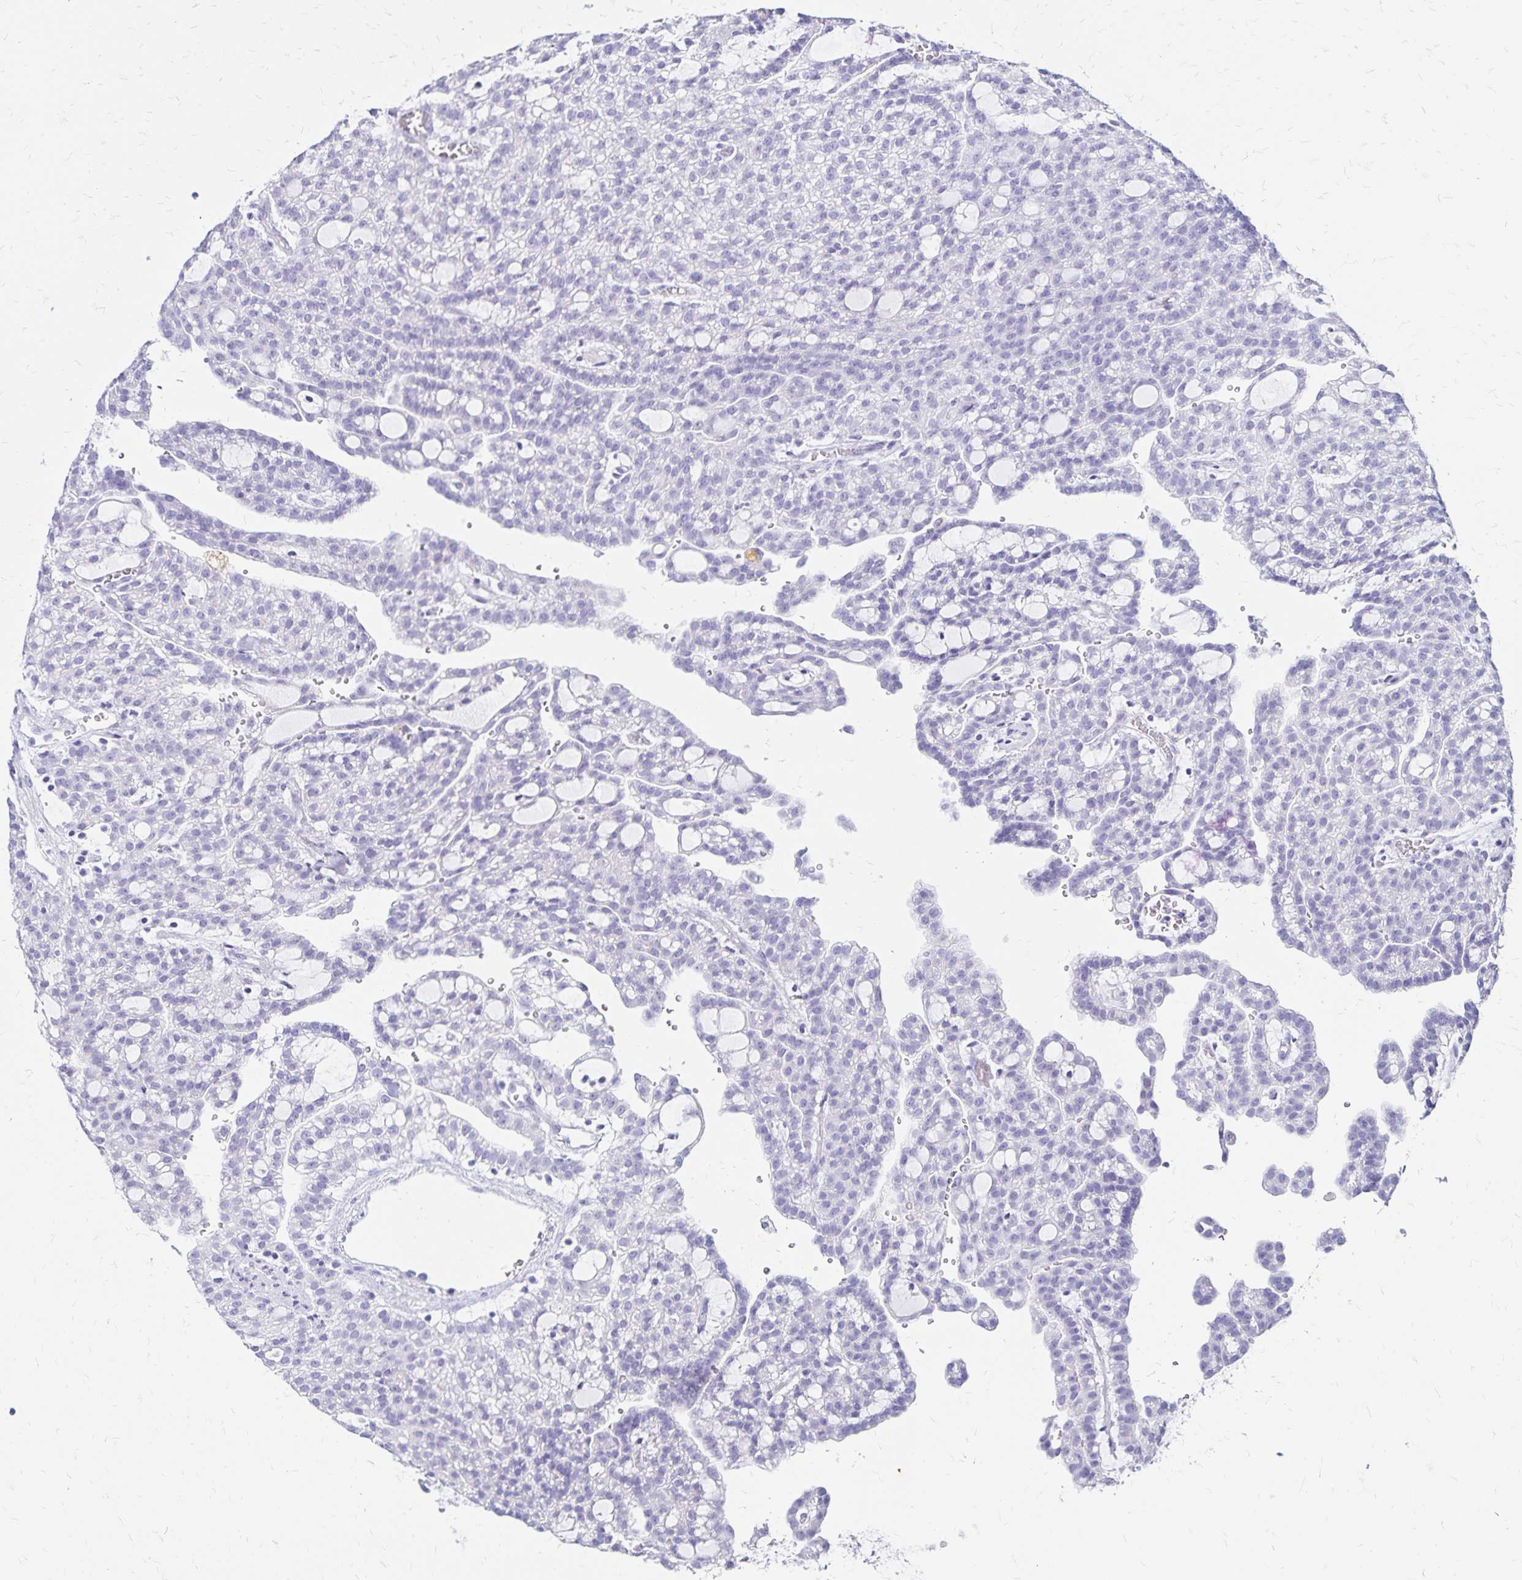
{"staining": {"intensity": "negative", "quantity": "none", "location": "none"}, "tissue": "renal cancer", "cell_type": "Tumor cells", "image_type": "cancer", "snomed": [{"axis": "morphology", "description": "Adenocarcinoma, NOS"}, {"axis": "topography", "description": "Kidney"}], "caption": "IHC histopathology image of human renal cancer stained for a protein (brown), which reveals no positivity in tumor cells. (DAB (3,3'-diaminobenzidine) immunohistochemistry (IHC), high magnification).", "gene": "LIN28B", "patient": {"sex": "male", "age": 63}}